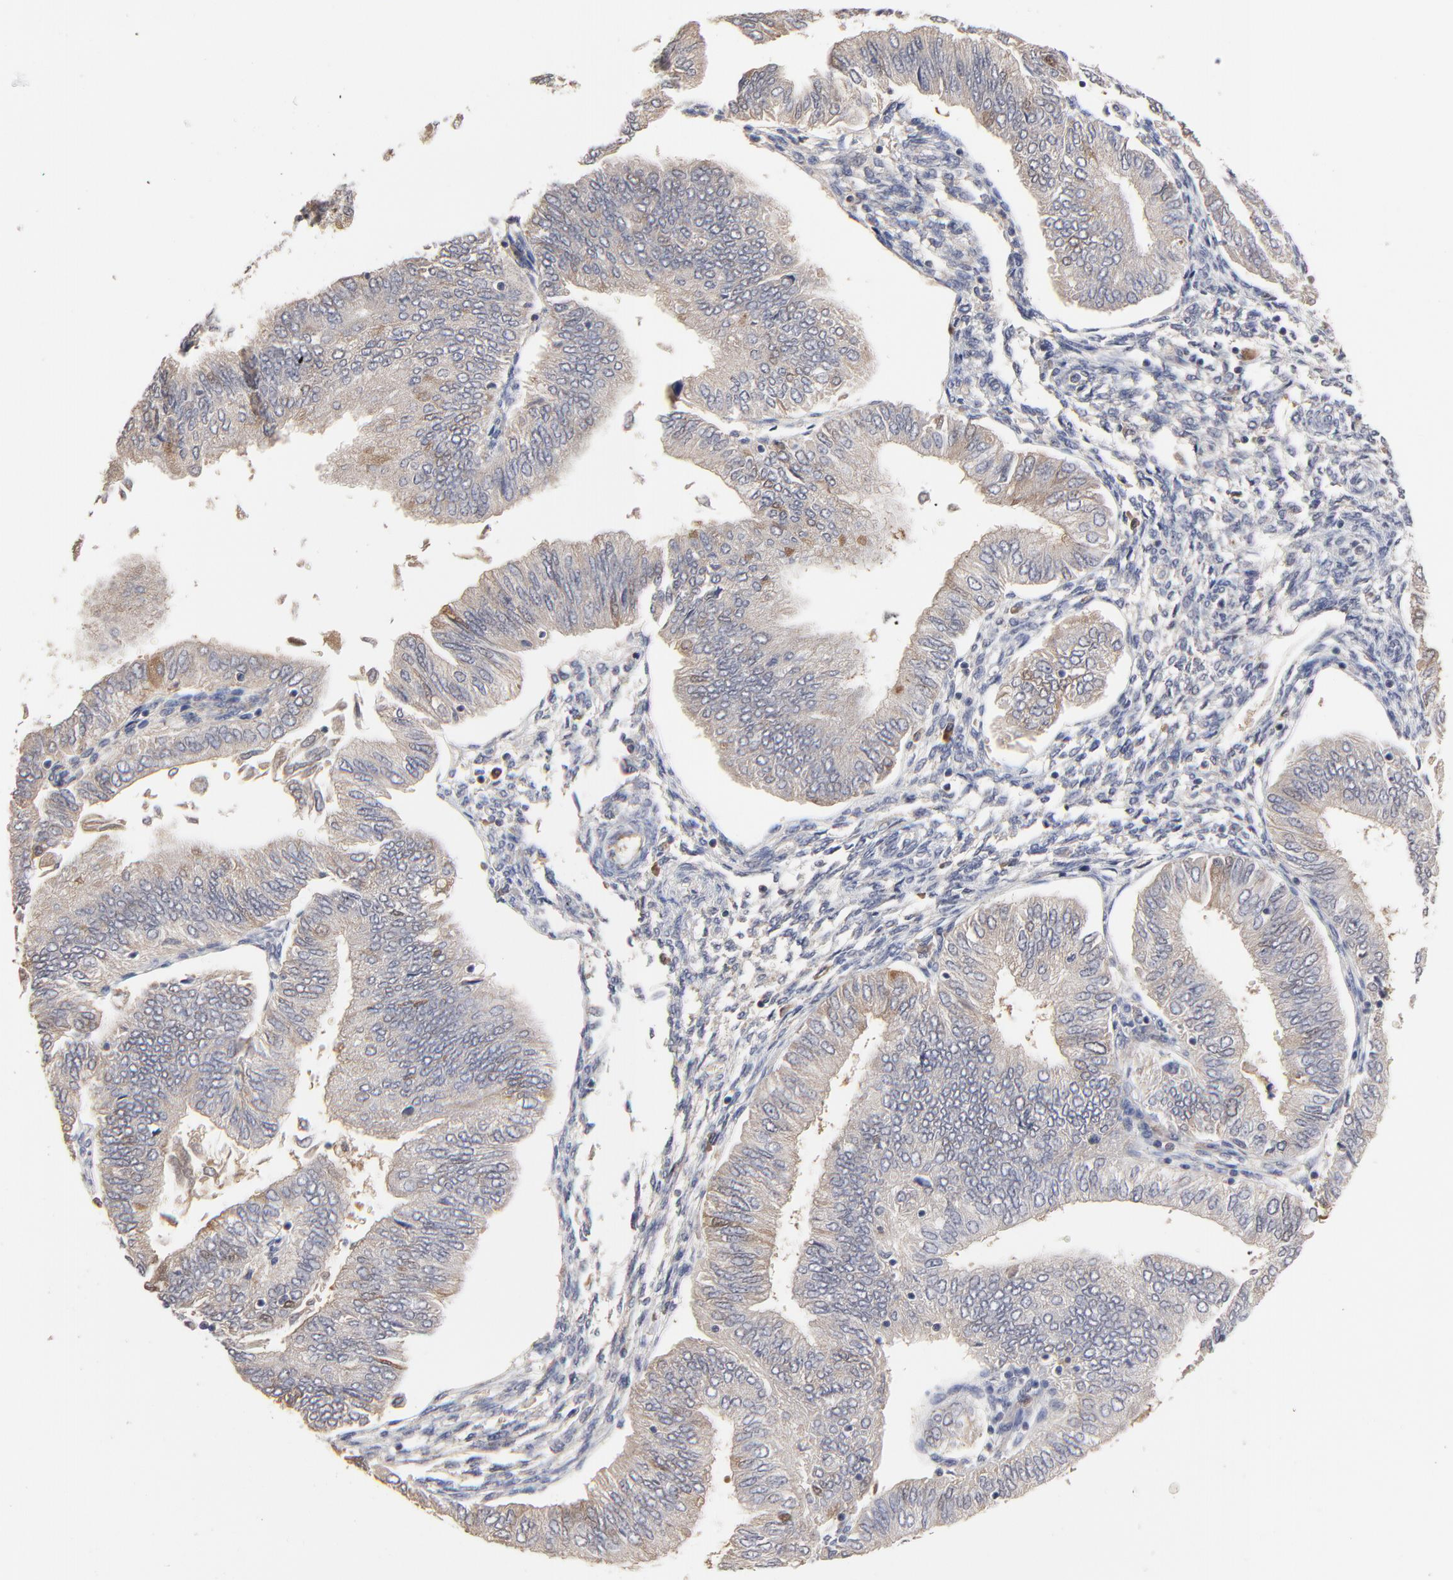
{"staining": {"intensity": "weak", "quantity": ">75%", "location": "cytoplasmic/membranous"}, "tissue": "endometrial cancer", "cell_type": "Tumor cells", "image_type": "cancer", "snomed": [{"axis": "morphology", "description": "Adenocarcinoma, NOS"}, {"axis": "topography", "description": "Endometrium"}], "caption": "Tumor cells demonstrate weak cytoplasmic/membranous staining in approximately >75% of cells in endometrial adenocarcinoma. Immunohistochemistry (ihc) stains the protein in brown and the nuclei are stained blue.", "gene": "VPREB3", "patient": {"sex": "female", "age": 51}}